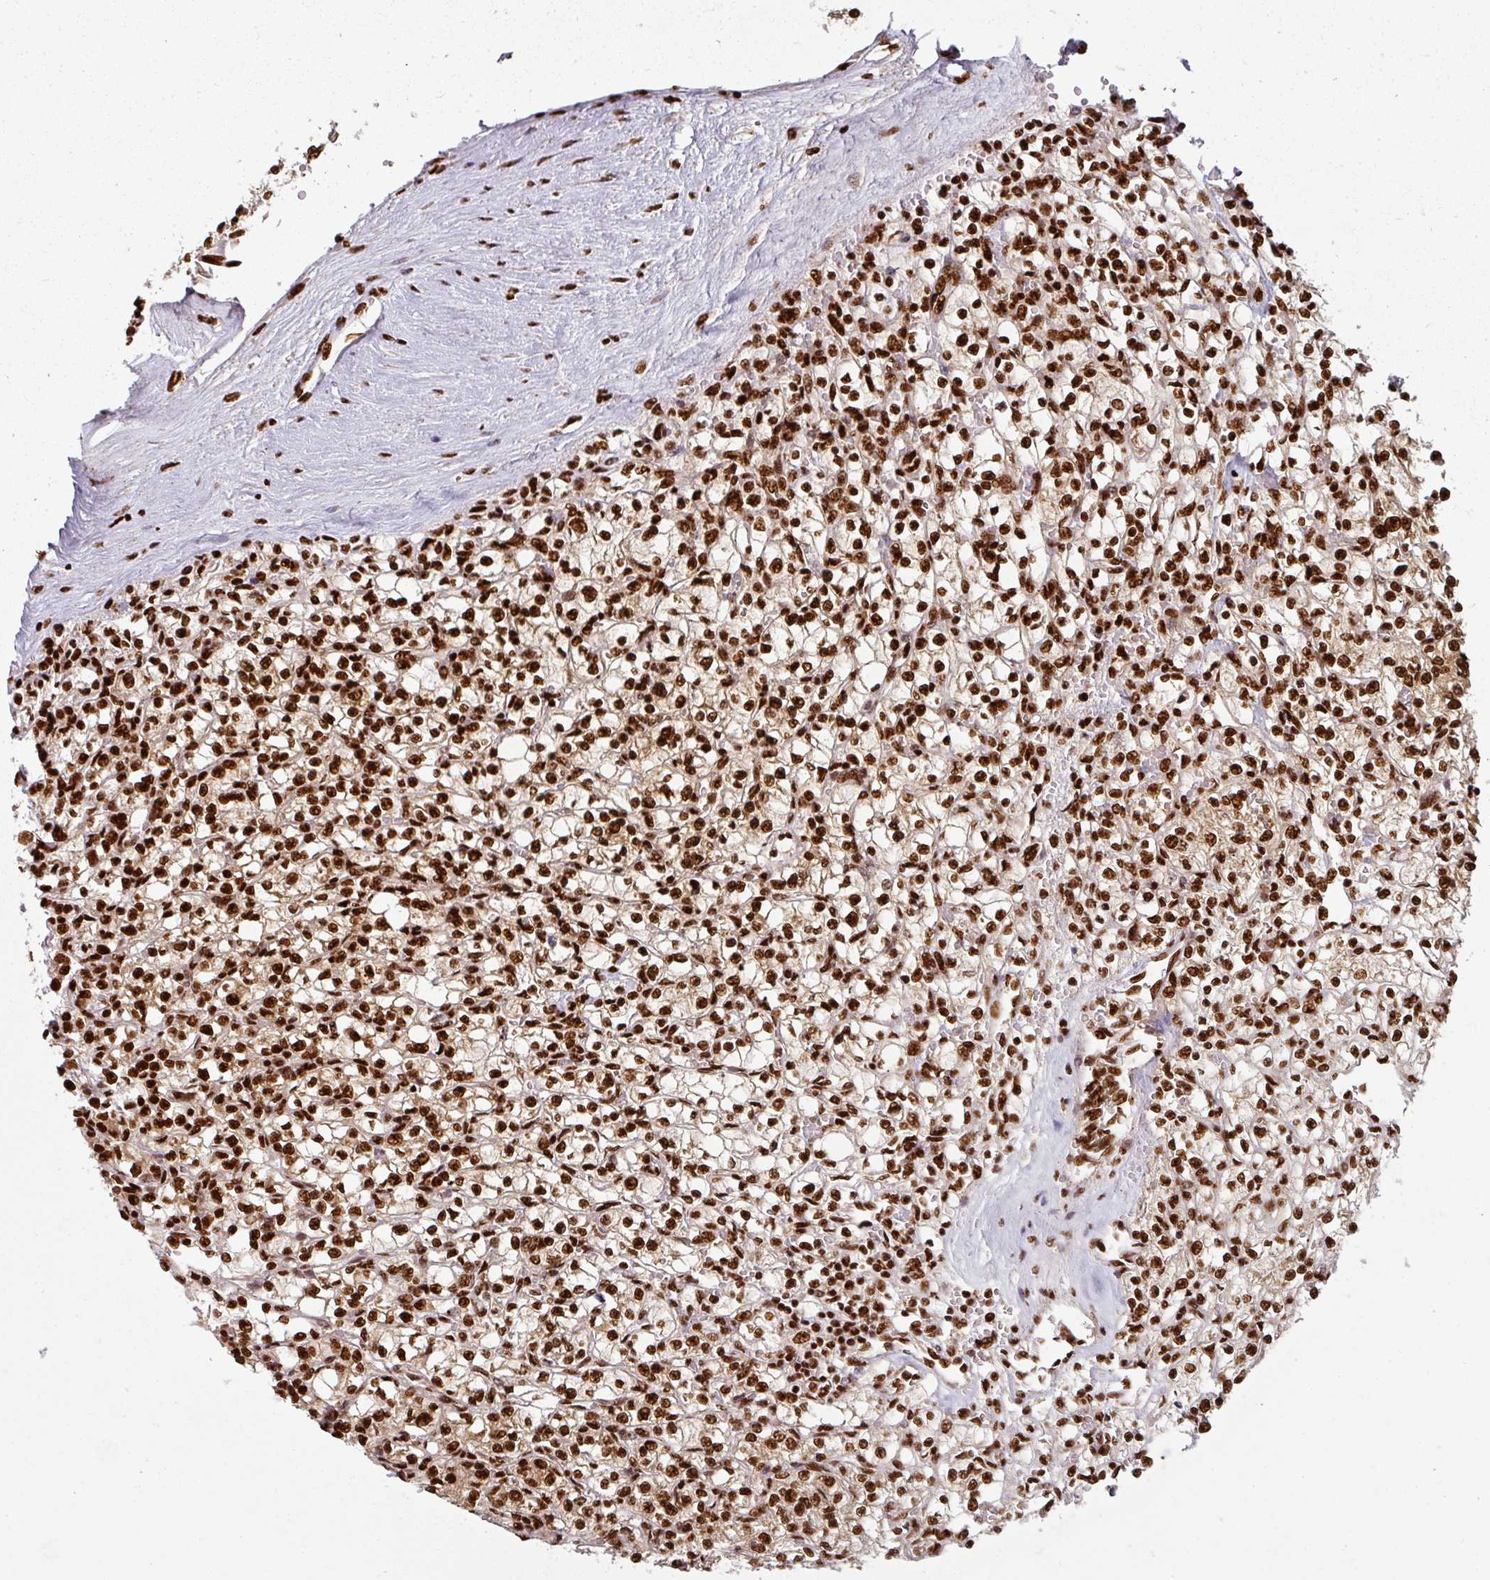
{"staining": {"intensity": "strong", "quantity": ">75%", "location": "nuclear"}, "tissue": "renal cancer", "cell_type": "Tumor cells", "image_type": "cancer", "snomed": [{"axis": "morphology", "description": "Adenocarcinoma, NOS"}, {"axis": "topography", "description": "Kidney"}], "caption": "This is an image of immunohistochemistry staining of renal cancer (adenocarcinoma), which shows strong expression in the nuclear of tumor cells.", "gene": "SIK3", "patient": {"sex": "female", "age": 64}}